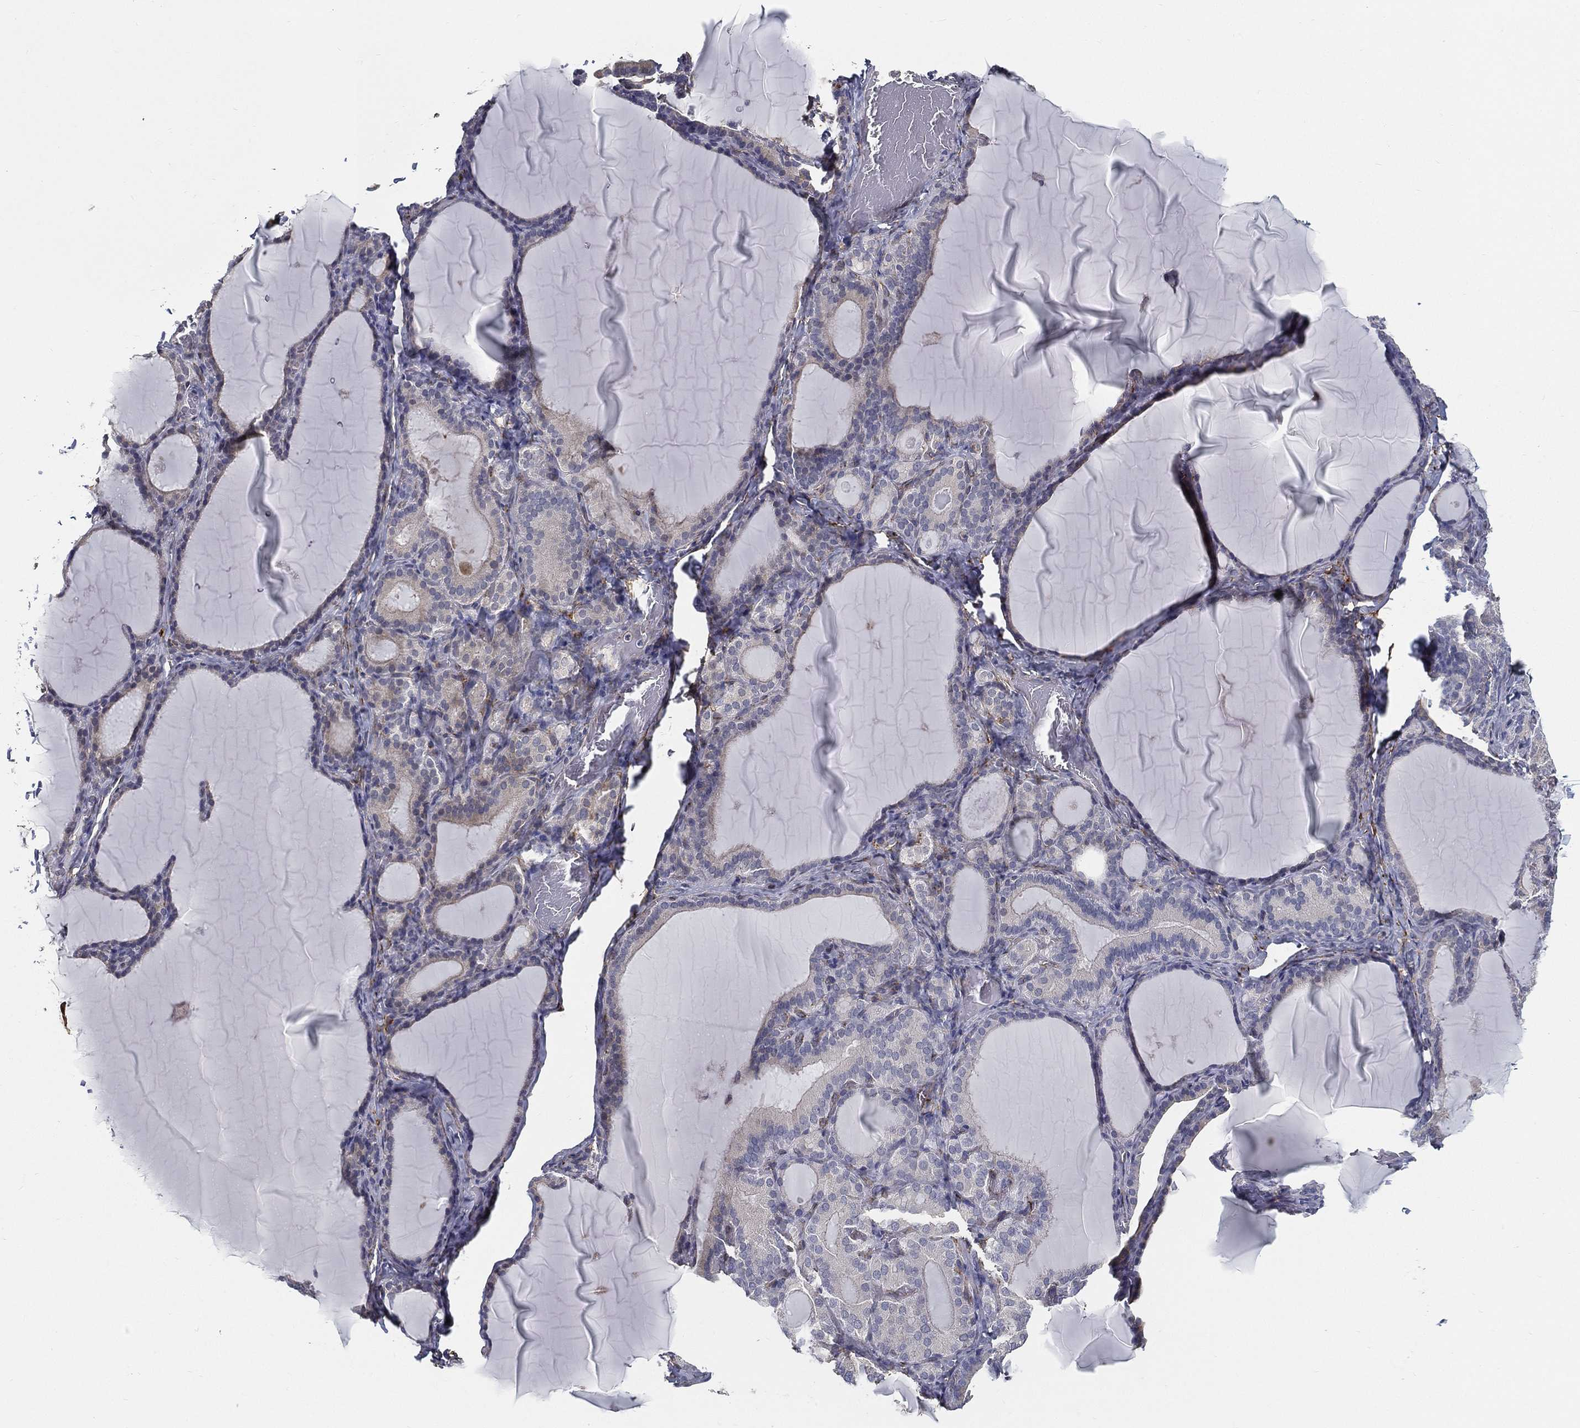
{"staining": {"intensity": "negative", "quantity": "none", "location": "none"}, "tissue": "thyroid gland", "cell_type": "Glandular cells", "image_type": "normal", "snomed": [{"axis": "morphology", "description": "Normal tissue, NOS"}, {"axis": "morphology", "description": "Hyperplasia, NOS"}, {"axis": "topography", "description": "Thyroid gland"}], "caption": "Immunohistochemistry of normal human thyroid gland shows no staining in glandular cells. (DAB IHC with hematoxylin counter stain).", "gene": "LRRC56", "patient": {"sex": "female", "age": 27}}